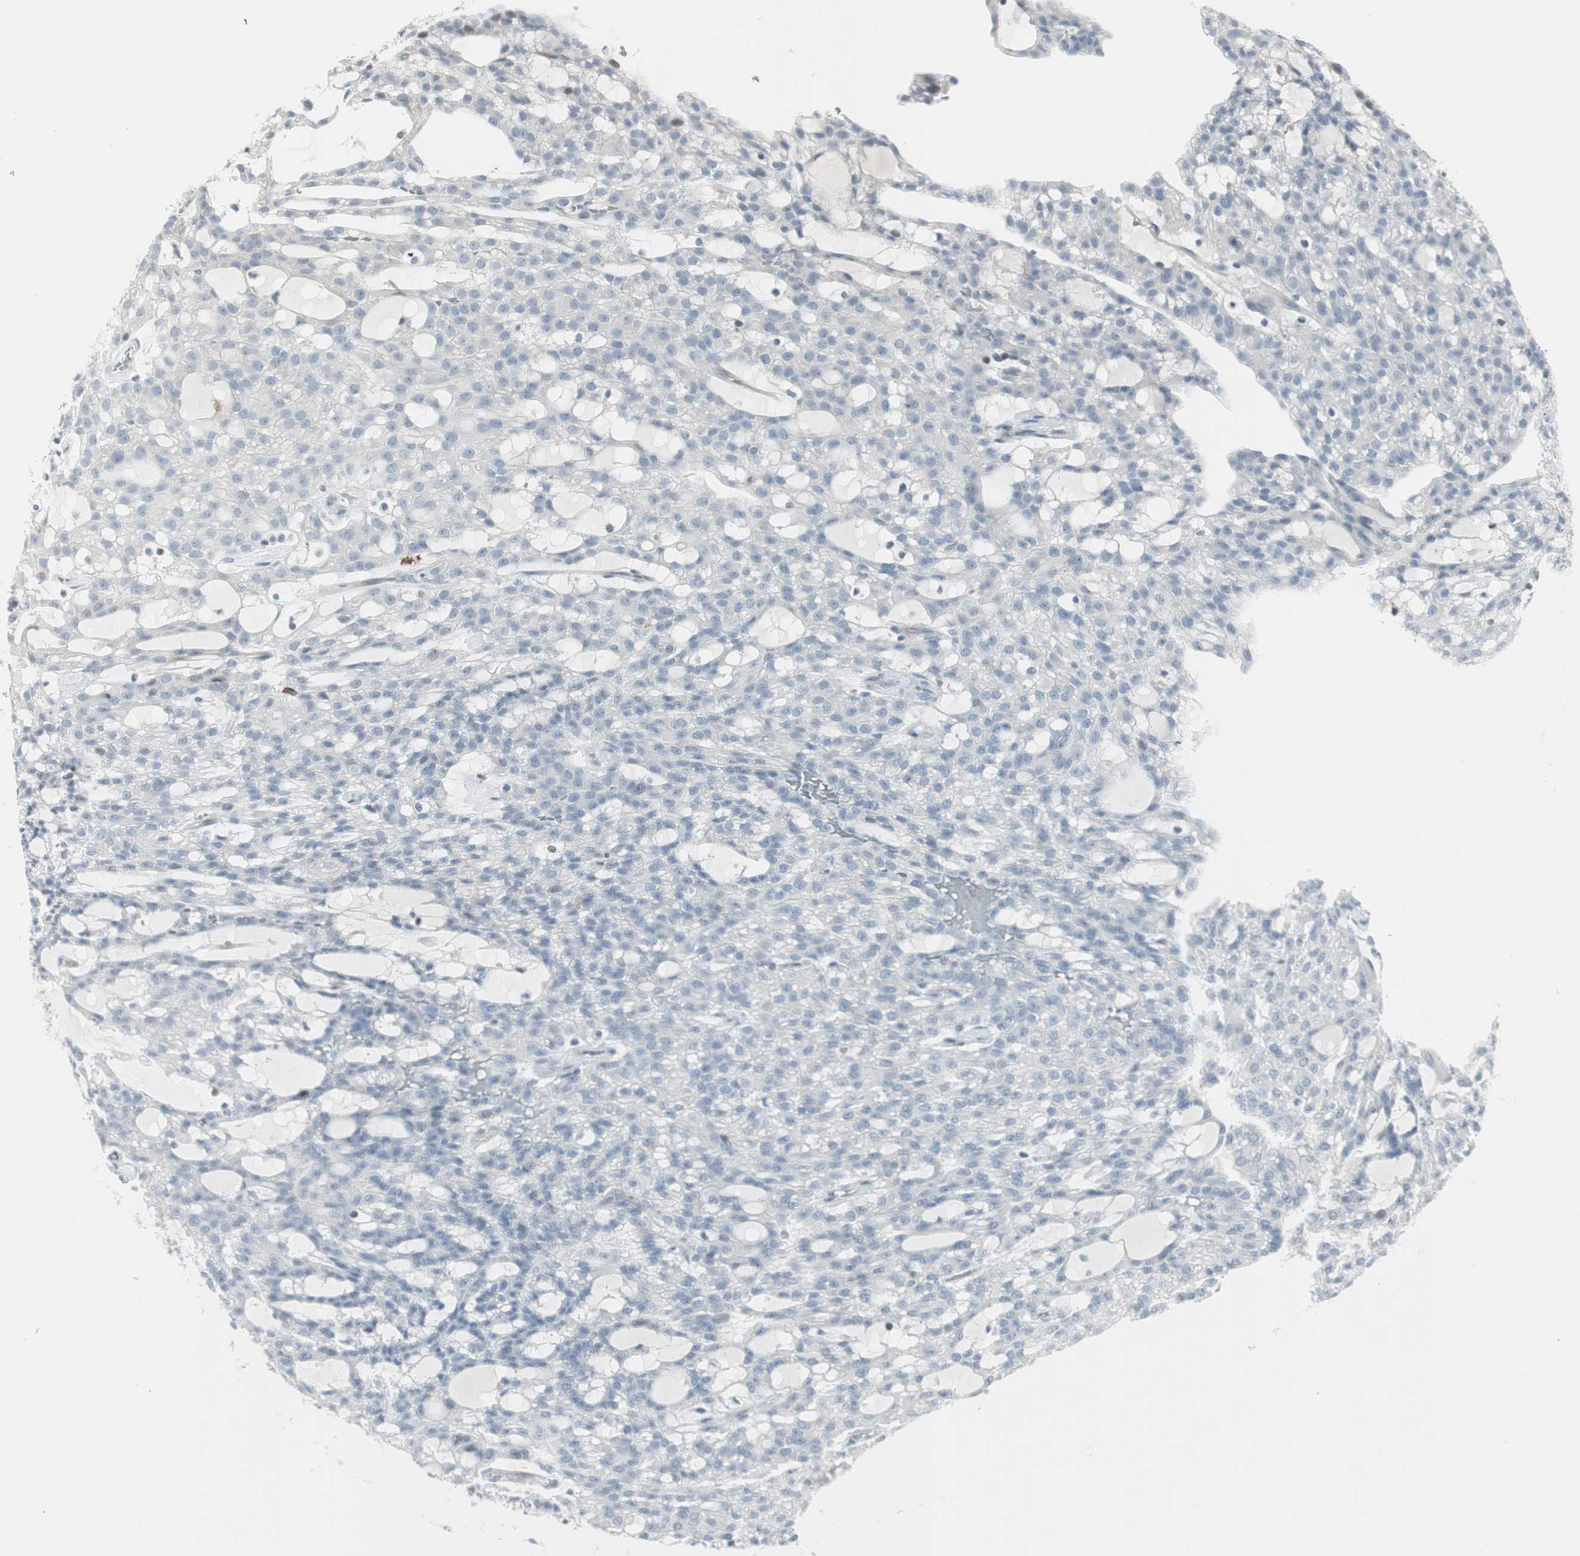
{"staining": {"intensity": "negative", "quantity": "none", "location": "none"}, "tissue": "renal cancer", "cell_type": "Tumor cells", "image_type": "cancer", "snomed": [{"axis": "morphology", "description": "Adenocarcinoma, NOS"}, {"axis": "topography", "description": "Kidney"}], "caption": "The image demonstrates no staining of tumor cells in renal adenocarcinoma. (Immunohistochemistry, brightfield microscopy, high magnification).", "gene": "MAP4K4", "patient": {"sex": "male", "age": 63}}